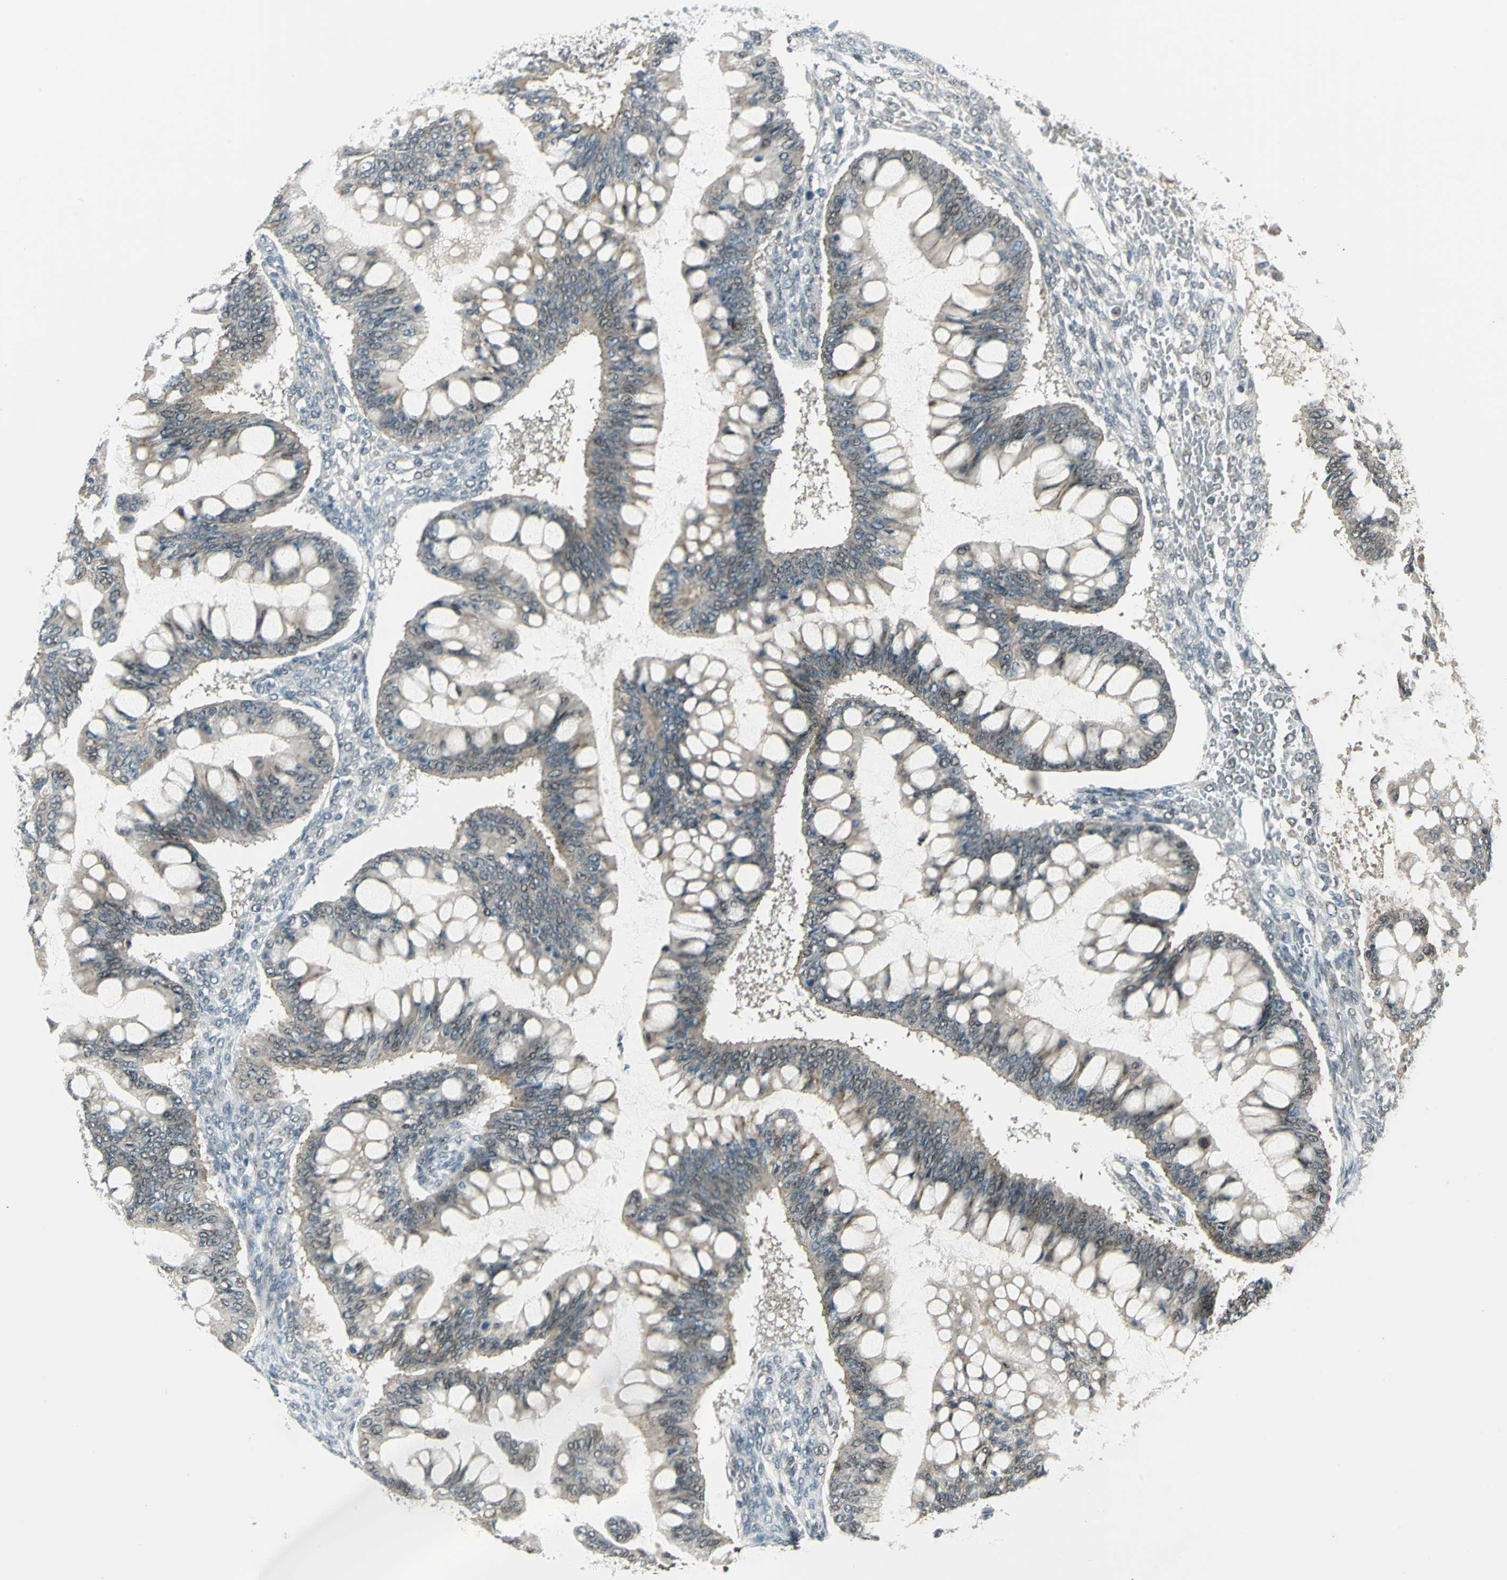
{"staining": {"intensity": "weak", "quantity": "<25%", "location": "cytoplasmic/membranous"}, "tissue": "ovarian cancer", "cell_type": "Tumor cells", "image_type": "cancer", "snomed": [{"axis": "morphology", "description": "Cystadenocarcinoma, mucinous, NOS"}, {"axis": "topography", "description": "Ovary"}], "caption": "Immunohistochemical staining of human ovarian mucinous cystadenocarcinoma reveals no significant expression in tumor cells.", "gene": "RAD17", "patient": {"sex": "female", "age": 73}}